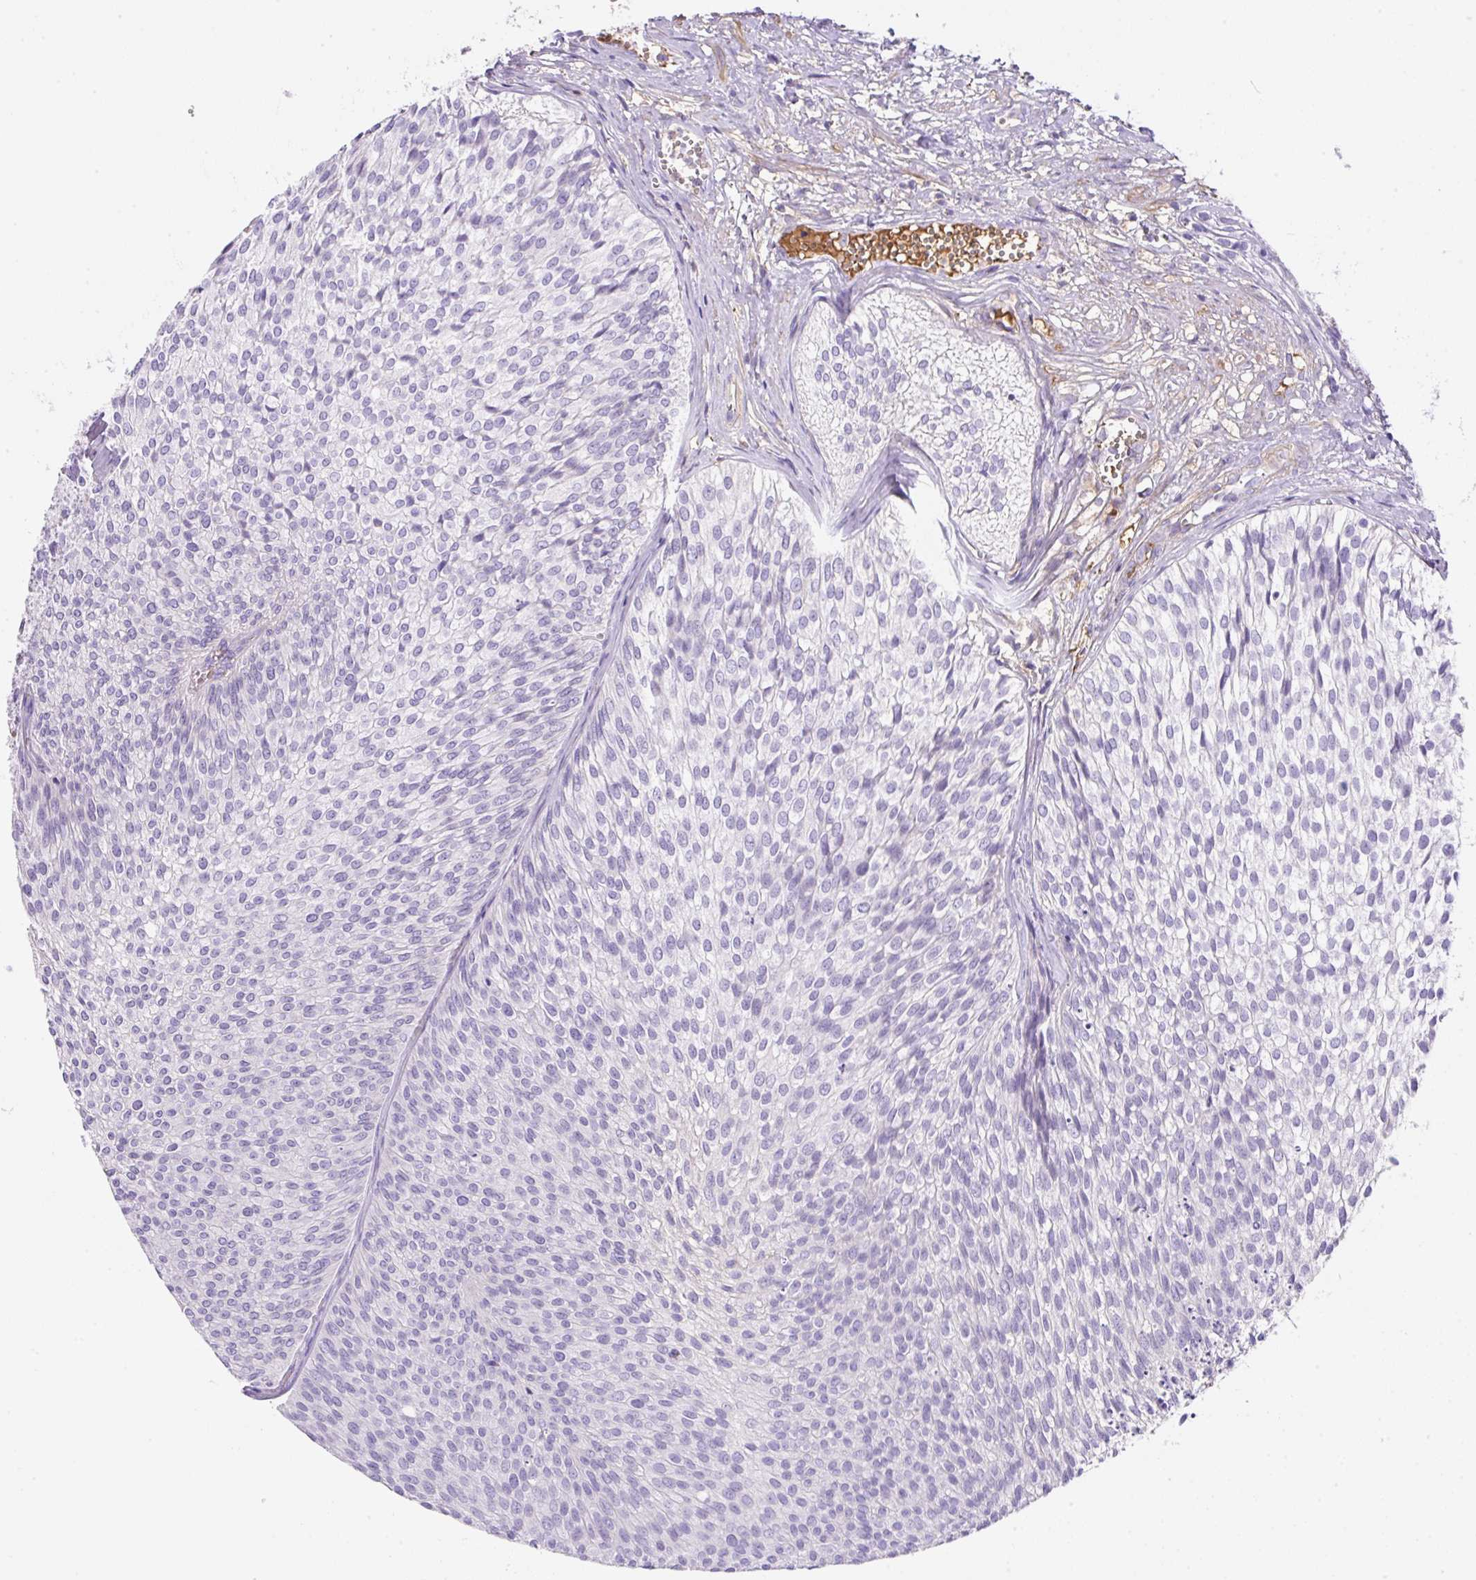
{"staining": {"intensity": "negative", "quantity": "none", "location": "none"}, "tissue": "urothelial cancer", "cell_type": "Tumor cells", "image_type": "cancer", "snomed": [{"axis": "morphology", "description": "Urothelial carcinoma, Low grade"}, {"axis": "topography", "description": "Urinary bladder"}], "caption": "Tumor cells show no significant protein staining in urothelial carcinoma (low-grade). (DAB (3,3'-diaminobenzidine) IHC, high magnification).", "gene": "TDRD15", "patient": {"sex": "male", "age": 91}}